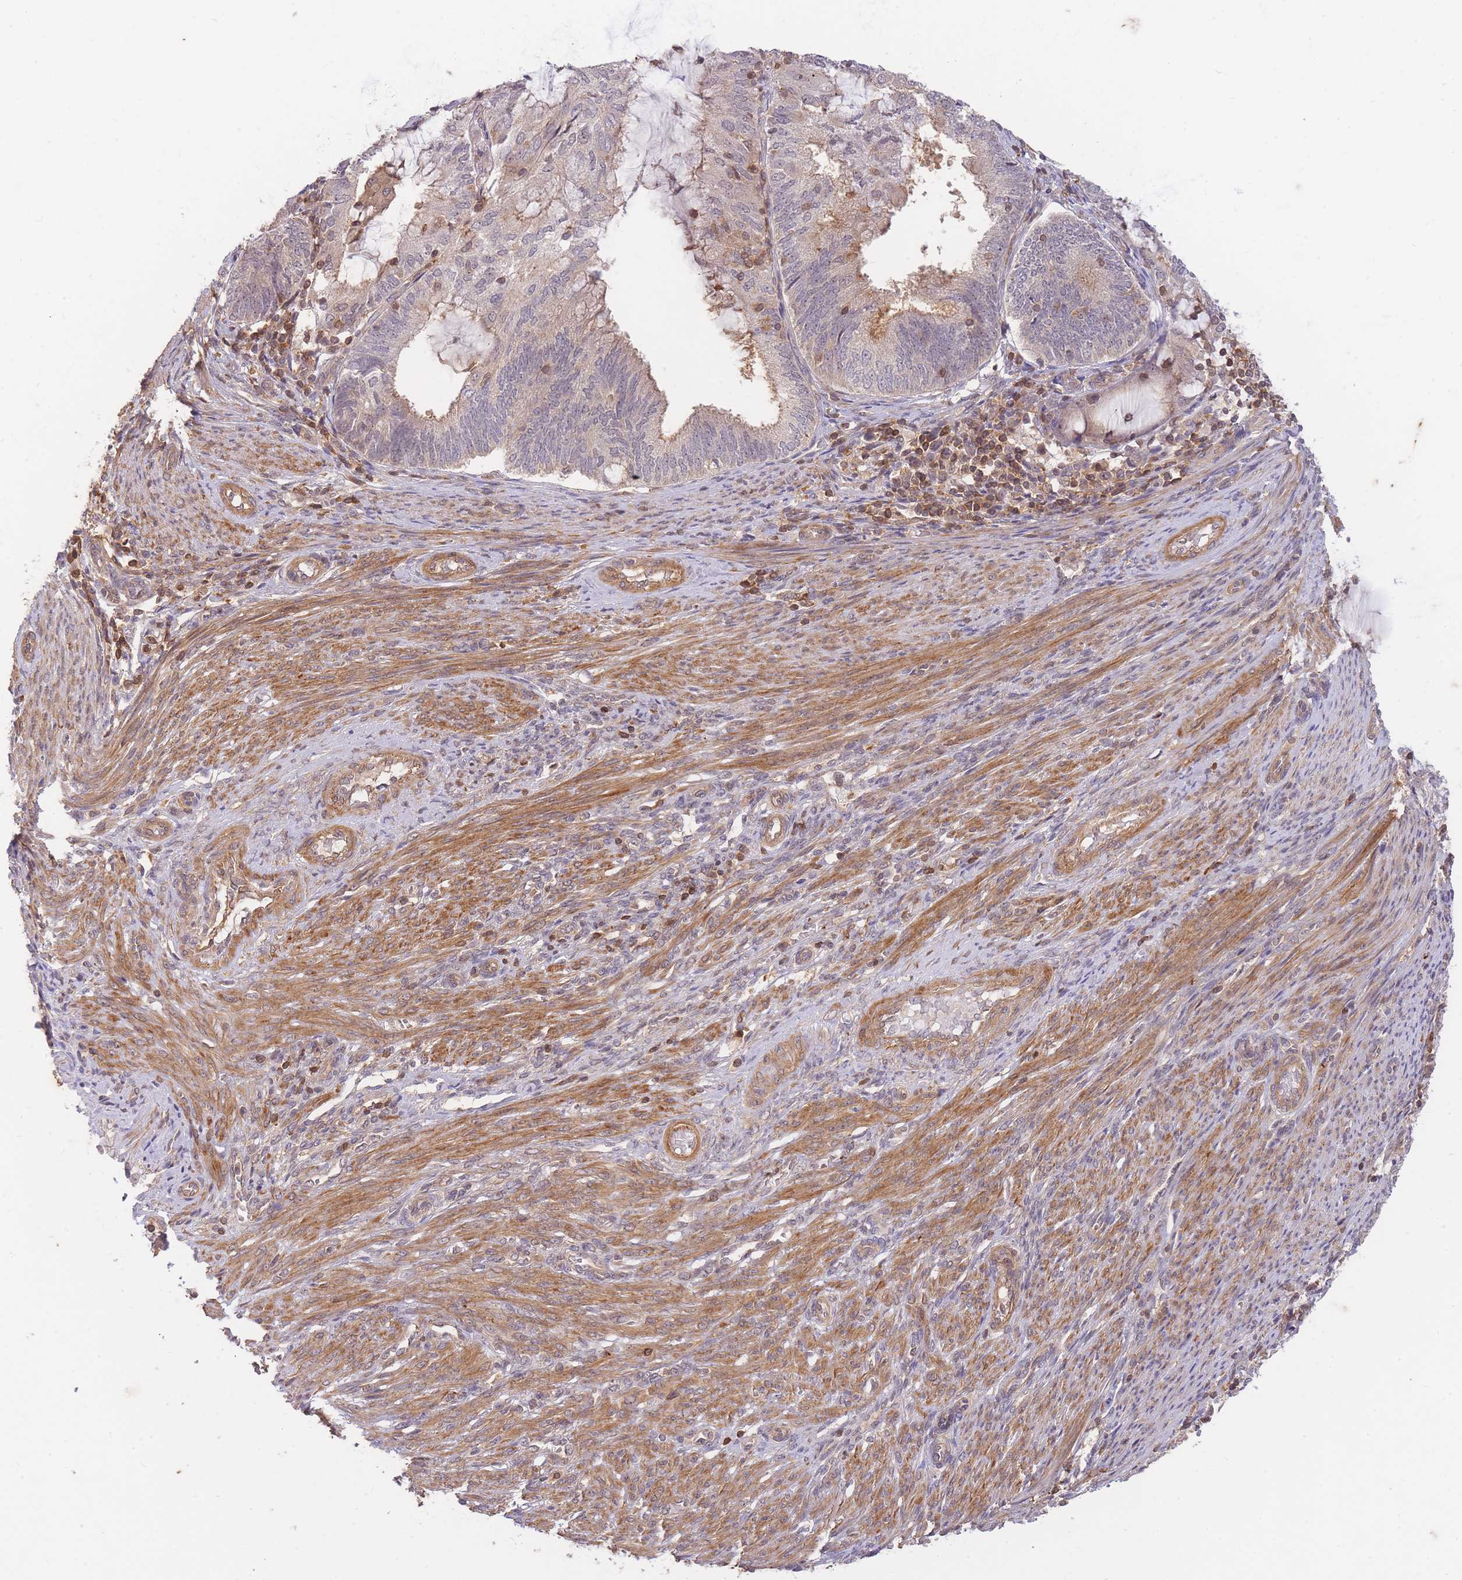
{"staining": {"intensity": "negative", "quantity": "none", "location": "none"}, "tissue": "endometrial cancer", "cell_type": "Tumor cells", "image_type": "cancer", "snomed": [{"axis": "morphology", "description": "Adenocarcinoma, NOS"}, {"axis": "topography", "description": "Endometrium"}], "caption": "The immunohistochemistry micrograph has no significant expression in tumor cells of endometrial cancer (adenocarcinoma) tissue. Nuclei are stained in blue.", "gene": "ST8SIA4", "patient": {"sex": "female", "age": 81}}